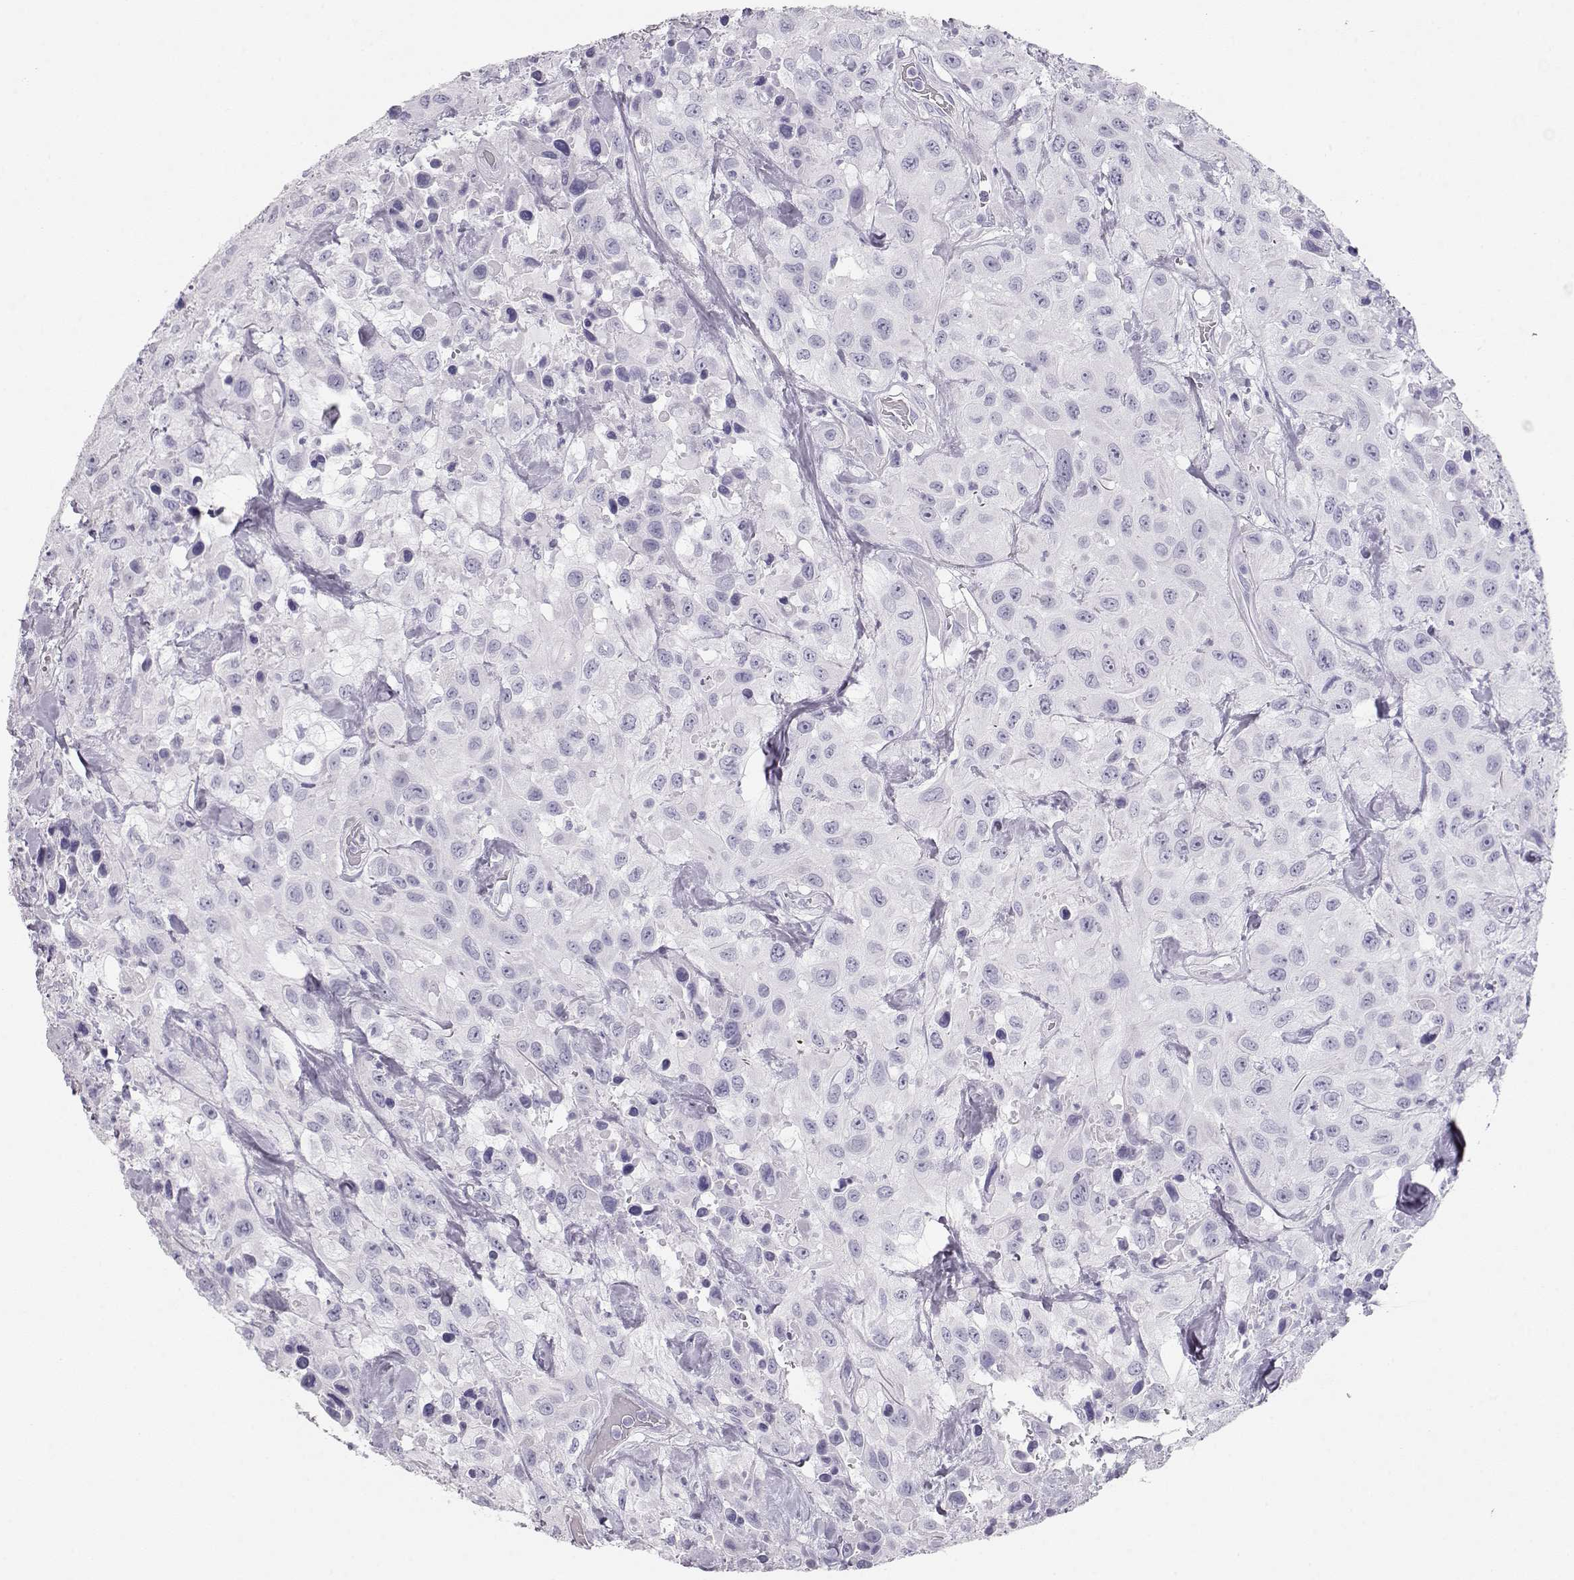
{"staining": {"intensity": "negative", "quantity": "none", "location": "none"}, "tissue": "urothelial cancer", "cell_type": "Tumor cells", "image_type": "cancer", "snomed": [{"axis": "morphology", "description": "Urothelial carcinoma, High grade"}, {"axis": "topography", "description": "Urinary bladder"}], "caption": "Immunohistochemical staining of human high-grade urothelial carcinoma demonstrates no significant positivity in tumor cells.", "gene": "MAGEC1", "patient": {"sex": "male", "age": 79}}